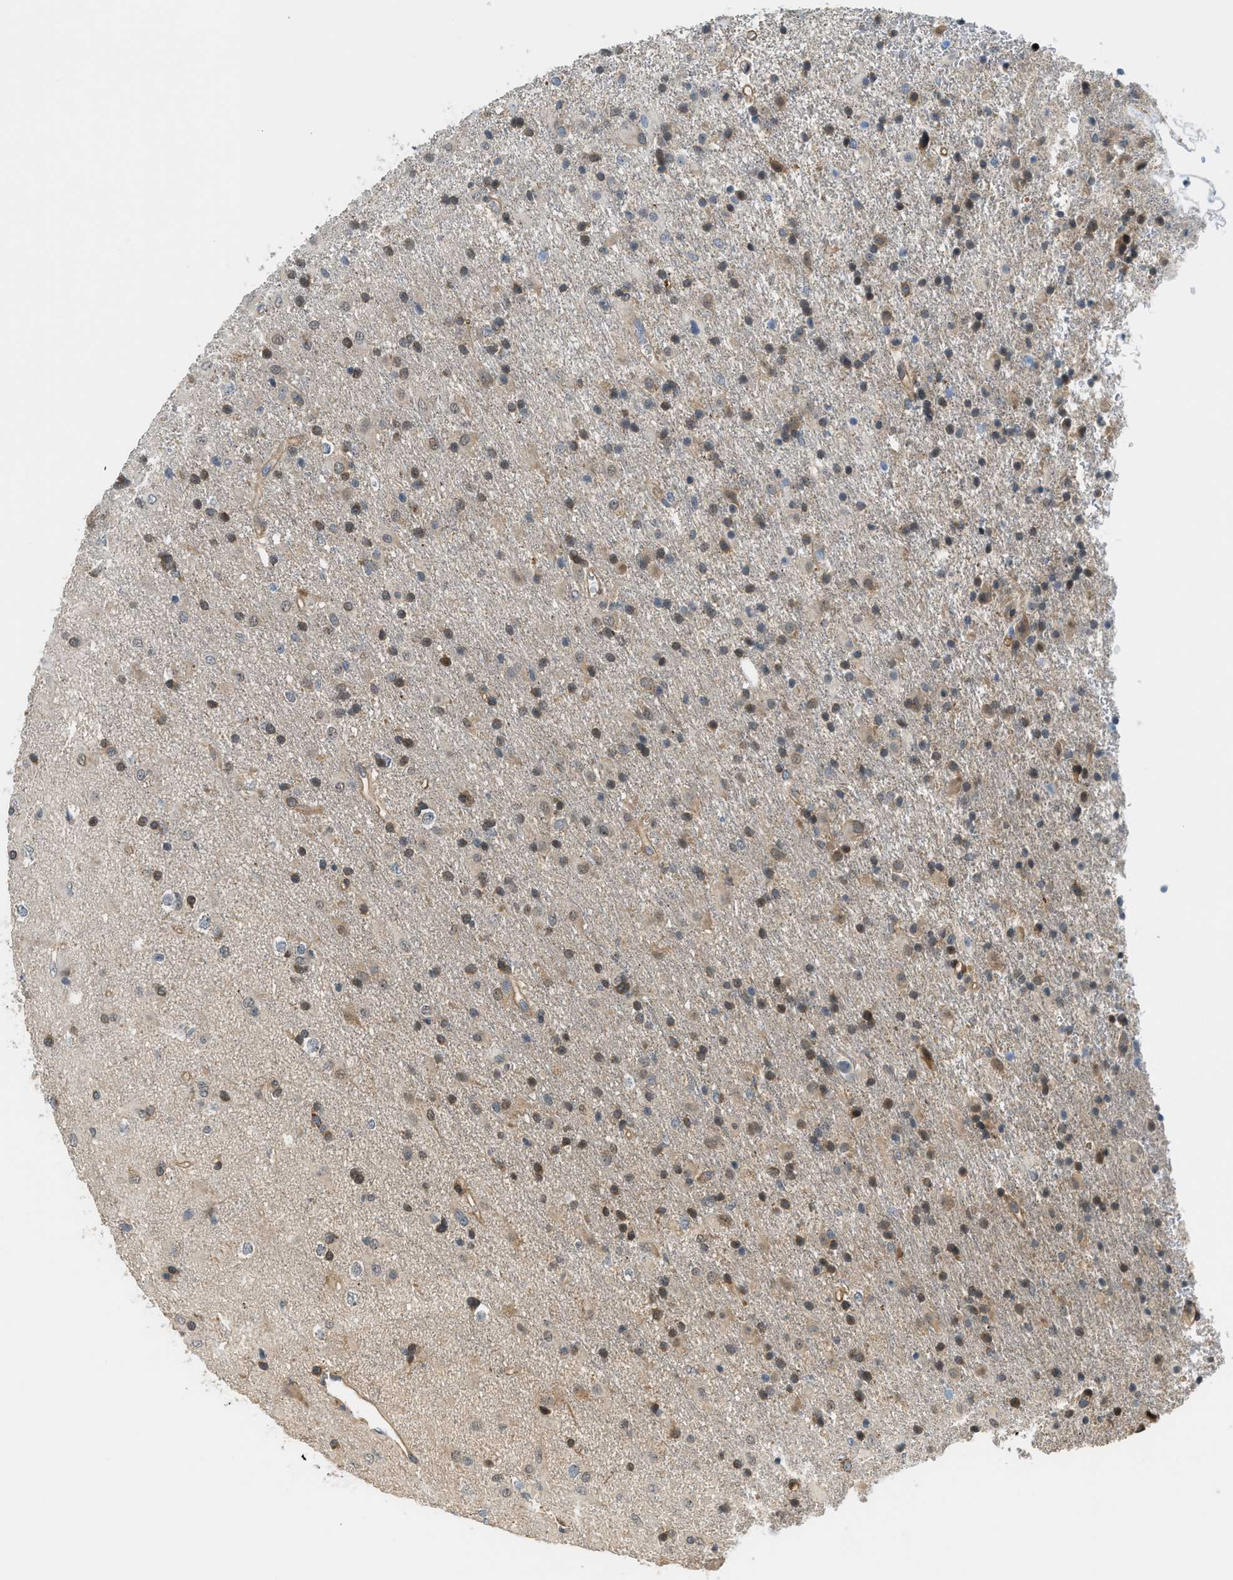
{"staining": {"intensity": "moderate", "quantity": ">75%", "location": "cytoplasmic/membranous,nuclear"}, "tissue": "glioma", "cell_type": "Tumor cells", "image_type": "cancer", "snomed": [{"axis": "morphology", "description": "Glioma, malignant, Low grade"}, {"axis": "topography", "description": "Brain"}], "caption": "Immunohistochemical staining of glioma demonstrates medium levels of moderate cytoplasmic/membranous and nuclear staining in approximately >75% of tumor cells. The staining is performed using DAB (3,3'-diaminobenzidine) brown chromogen to label protein expression. The nuclei are counter-stained blue using hematoxylin.", "gene": "CBLB", "patient": {"sex": "male", "age": 65}}